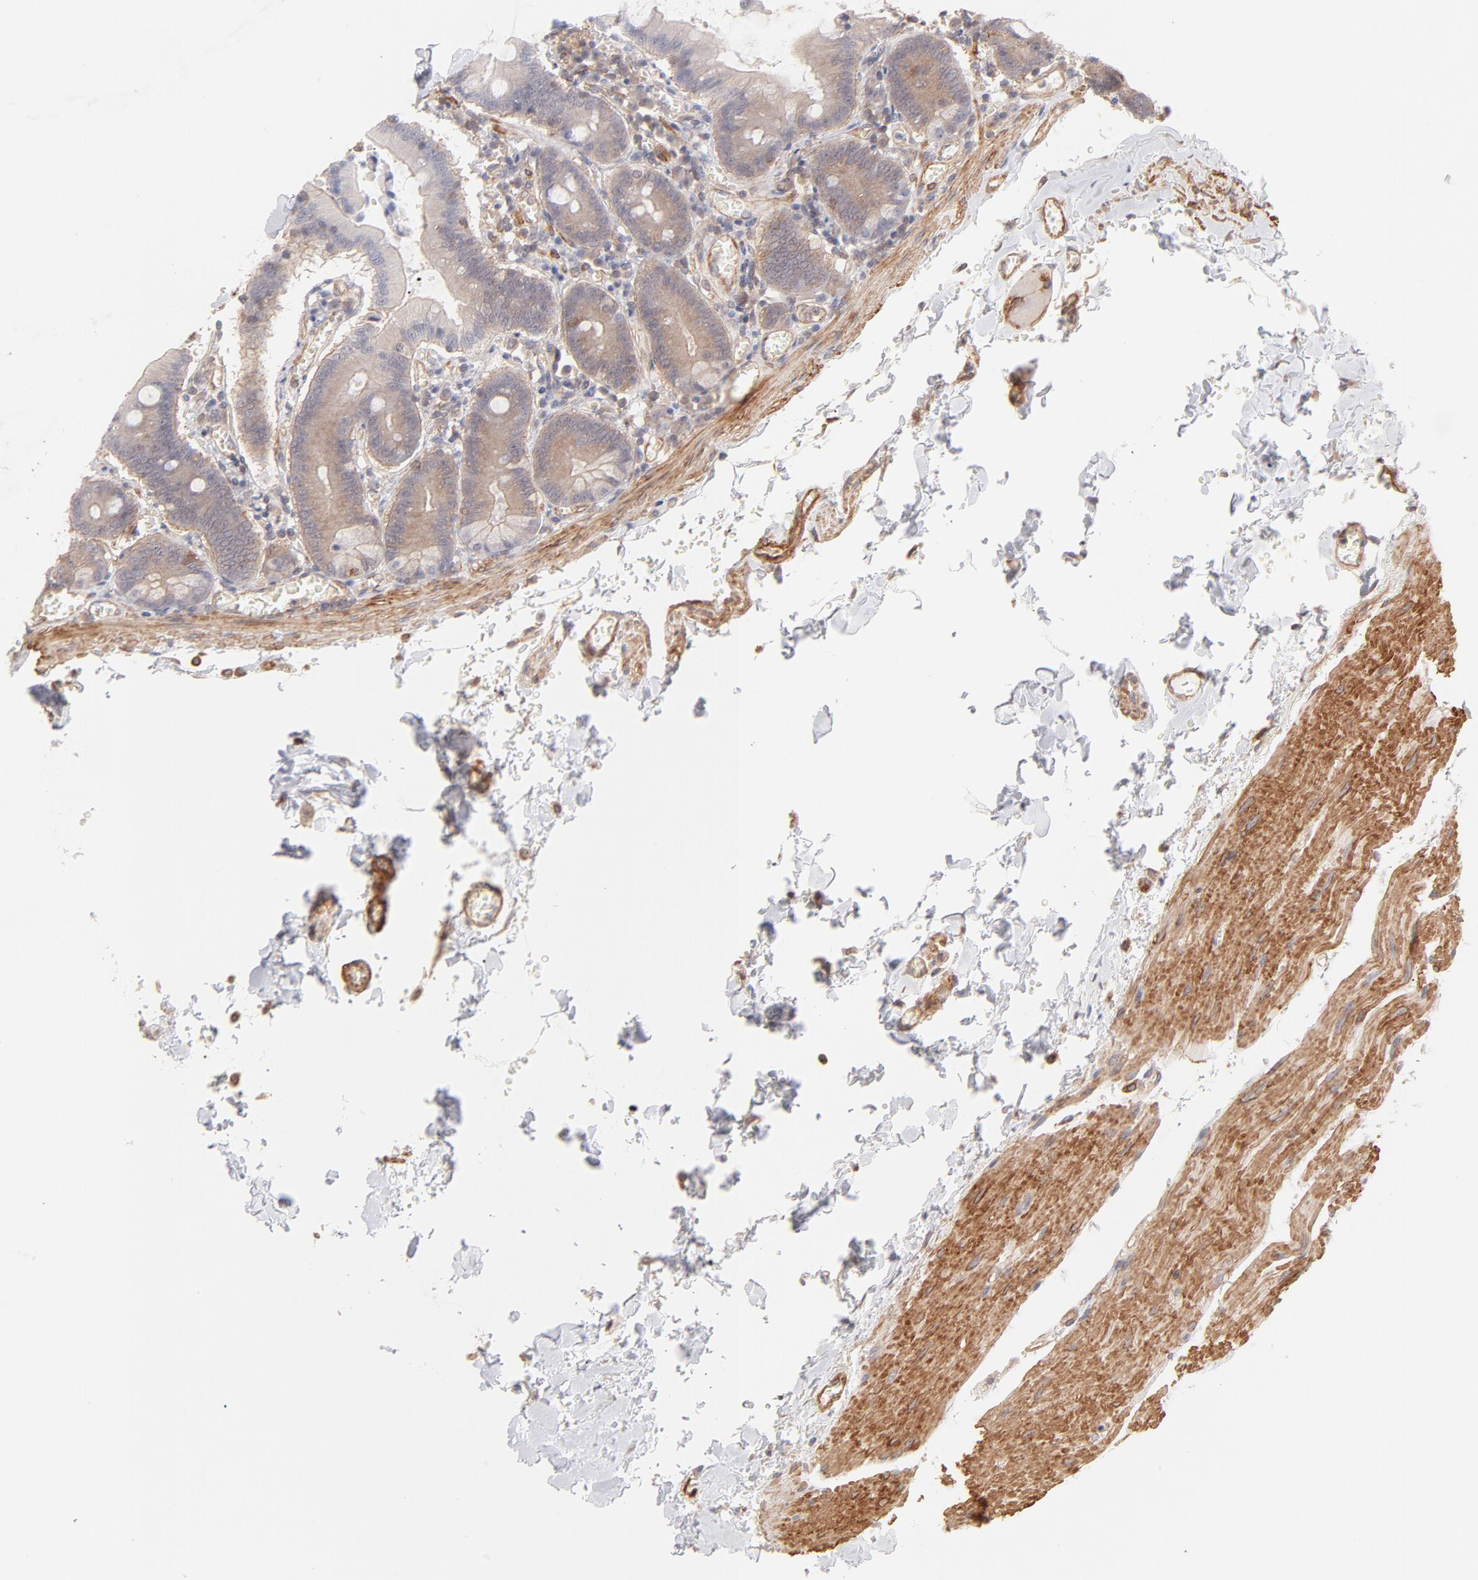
{"staining": {"intensity": "negative", "quantity": "none", "location": "none"}, "tissue": "small intestine", "cell_type": "Glandular cells", "image_type": "normal", "snomed": [{"axis": "morphology", "description": "Normal tissue, NOS"}, {"axis": "topography", "description": "Small intestine"}], "caption": "High power microscopy micrograph of an immunohistochemistry (IHC) histopathology image of normal small intestine, revealing no significant positivity in glandular cells. The staining was performed using DAB to visualize the protein expression in brown, while the nuclei were stained in blue with hematoxylin (Magnification: 20x).", "gene": "LDLRAP1", "patient": {"sex": "male", "age": 71}}